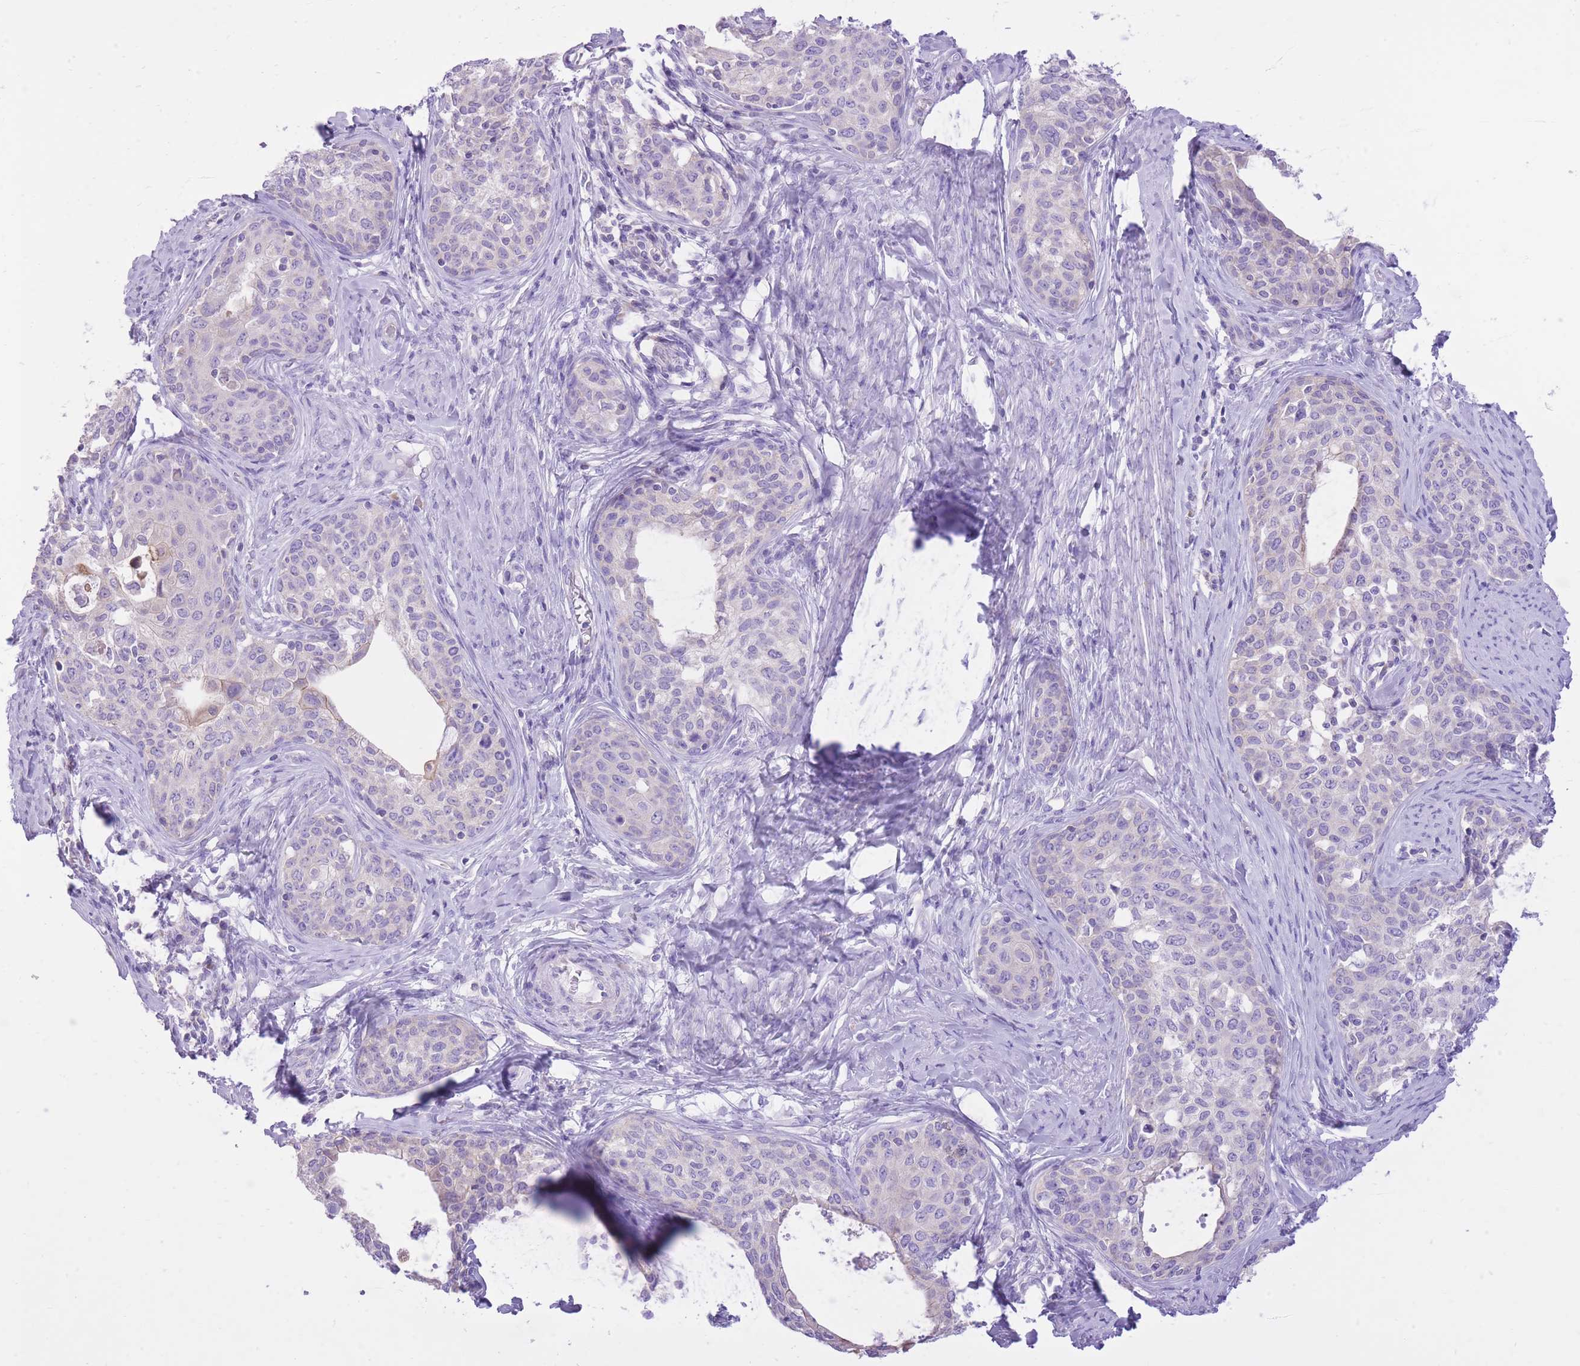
{"staining": {"intensity": "negative", "quantity": "none", "location": "none"}, "tissue": "cervical cancer", "cell_type": "Tumor cells", "image_type": "cancer", "snomed": [{"axis": "morphology", "description": "Squamous cell carcinoma, NOS"}, {"axis": "morphology", "description": "Adenocarcinoma, NOS"}, {"axis": "topography", "description": "Cervix"}], "caption": "The IHC micrograph has no significant staining in tumor cells of cervical squamous cell carcinoma tissue.", "gene": "SLC4A4", "patient": {"sex": "female", "age": 52}}